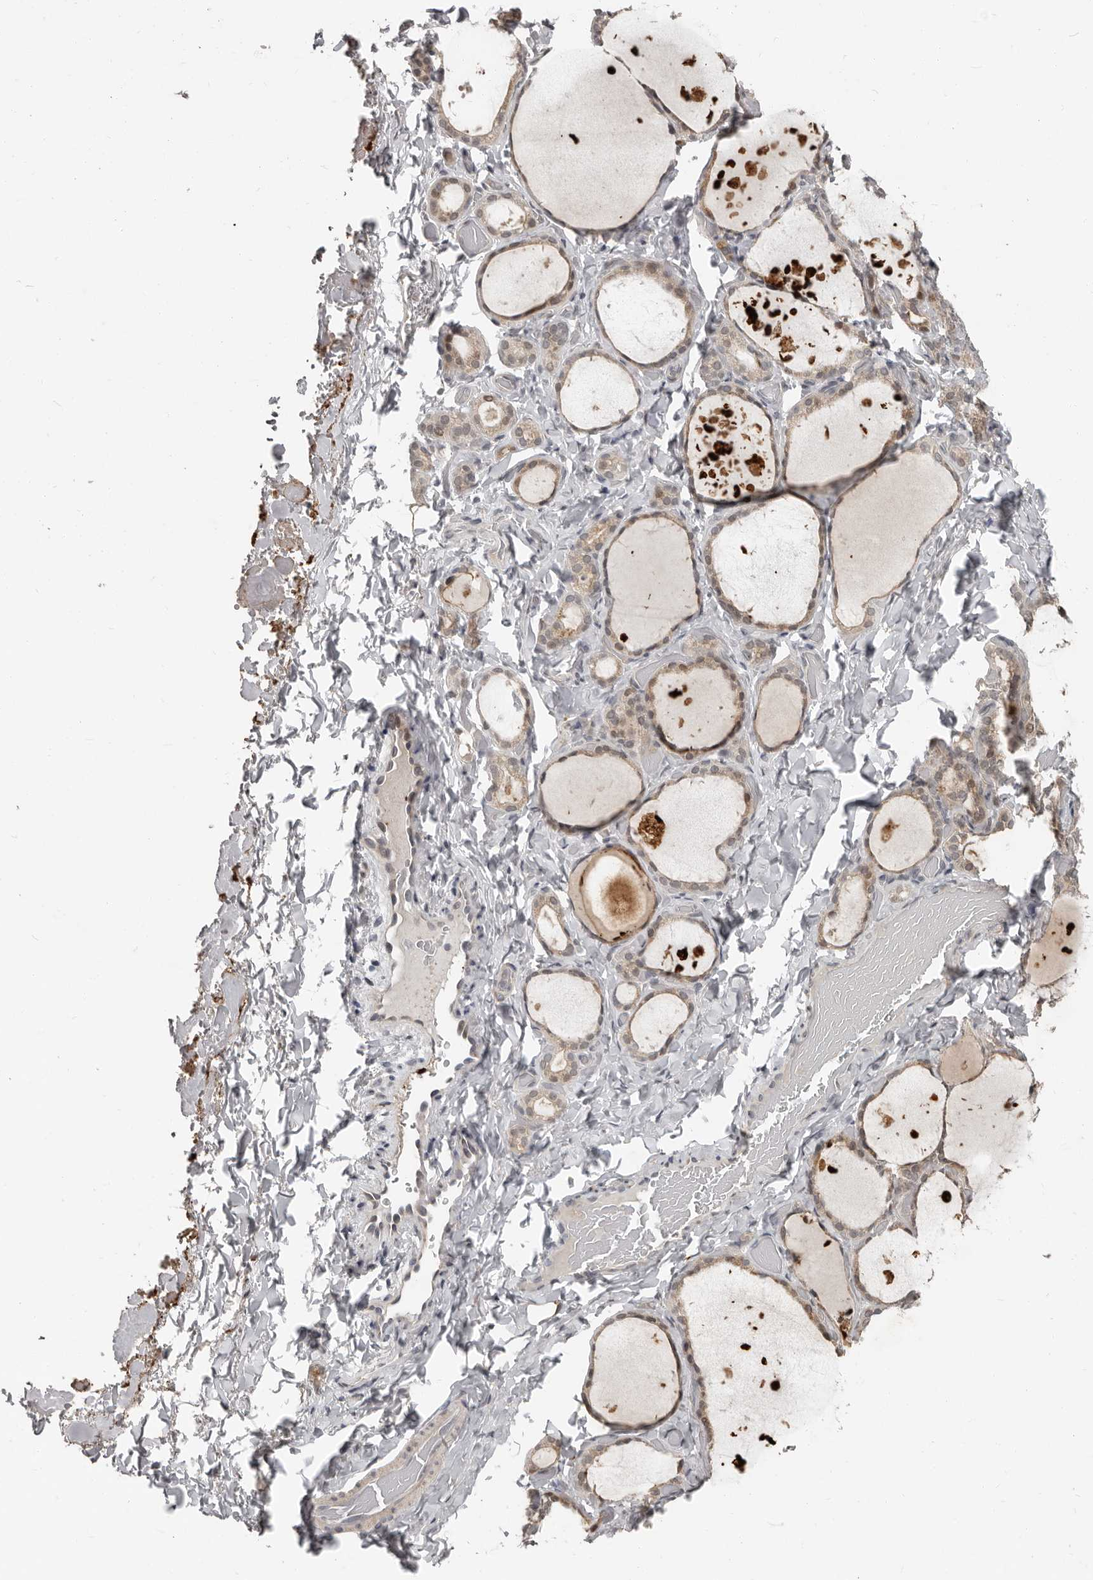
{"staining": {"intensity": "weak", "quantity": "25%-75%", "location": "cytoplasmic/membranous,nuclear"}, "tissue": "thyroid gland", "cell_type": "Glandular cells", "image_type": "normal", "snomed": [{"axis": "morphology", "description": "Normal tissue, NOS"}, {"axis": "topography", "description": "Thyroid gland"}], "caption": "High-magnification brightfield microscopy of benign thyroid gland stained with DAB (3,3'-diaminobenzidine) (brown) and counterstained with hematoxylin (blue). glandular cells exhibit weak cytoplasmic/membranous,nuclear staining is seen in approximately25%-75% of cells.", "gene": "APOL6", "patient": {"sex": "female", "age": 44}}